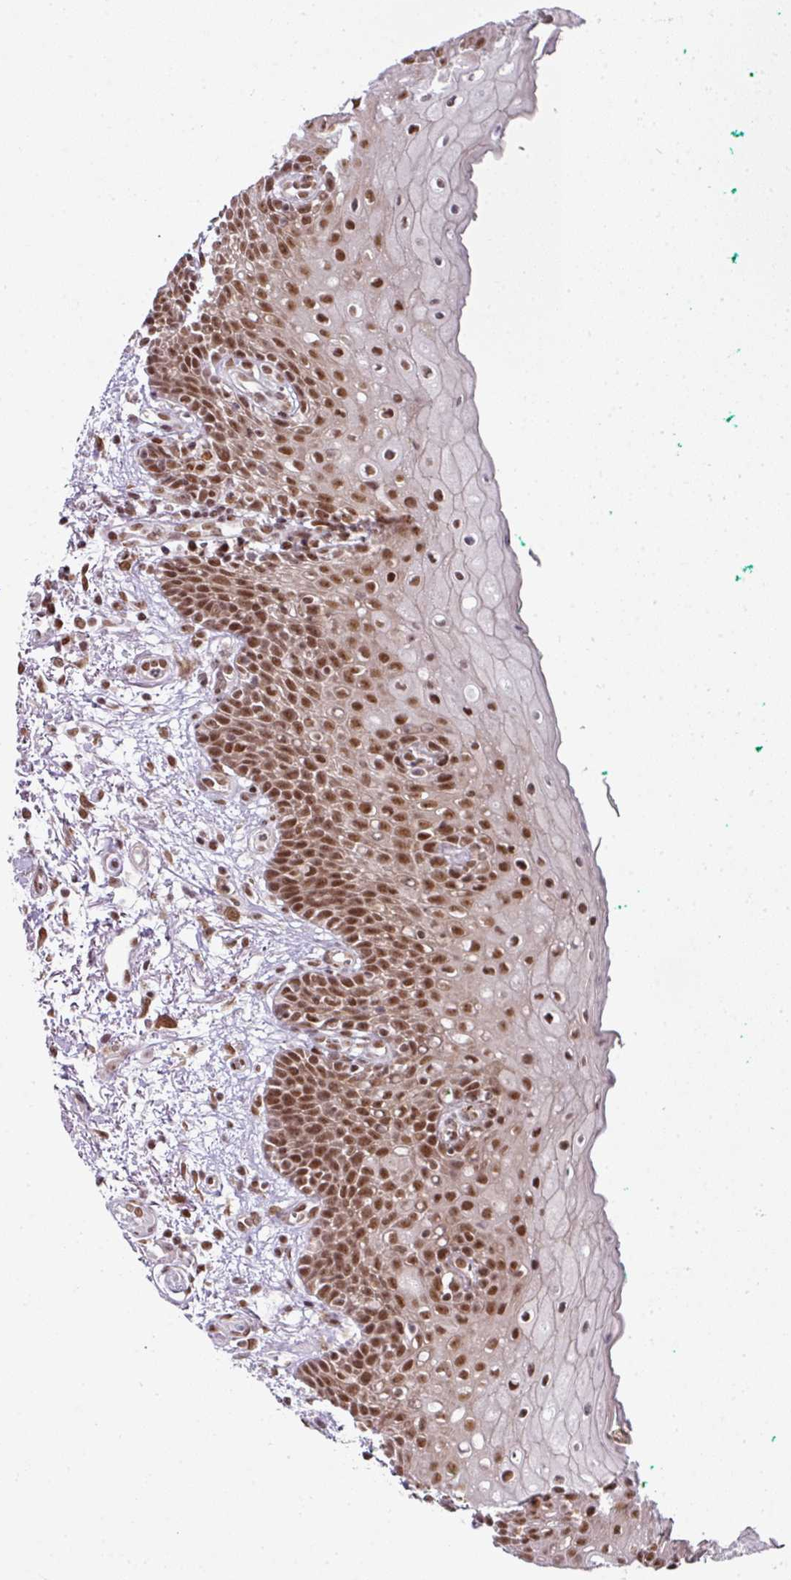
{"staining": {"intensity": "moderate", "quantity": ">75%", "location": "nuclear"}, "tissue": "oral mucosa", "cell_type": "Squamous epithelial cells", "image_type": "normal", "snomed": [{"axis": "morphology", "description": "Normal tissue, NOS"}, {"axis": "morphology", "description": "Squamous cell carcinoma, NOS"}, {"axis": "topography", "description": "Oral tissue"}, {"axis": "topography", "description": "Tounge, NOS"}, {"axis": "topography", "description": "Head-Neck"}], "caption": "Protein staining exhibits moderate nuclear expression in about >75% of squamous epithelial cells in benign oral mucosa. (brown staining indicates protein expression, while blue staining denotes nuclei).", "gene": "NFYA", "patient": {"sex": "male", "age": 79}}